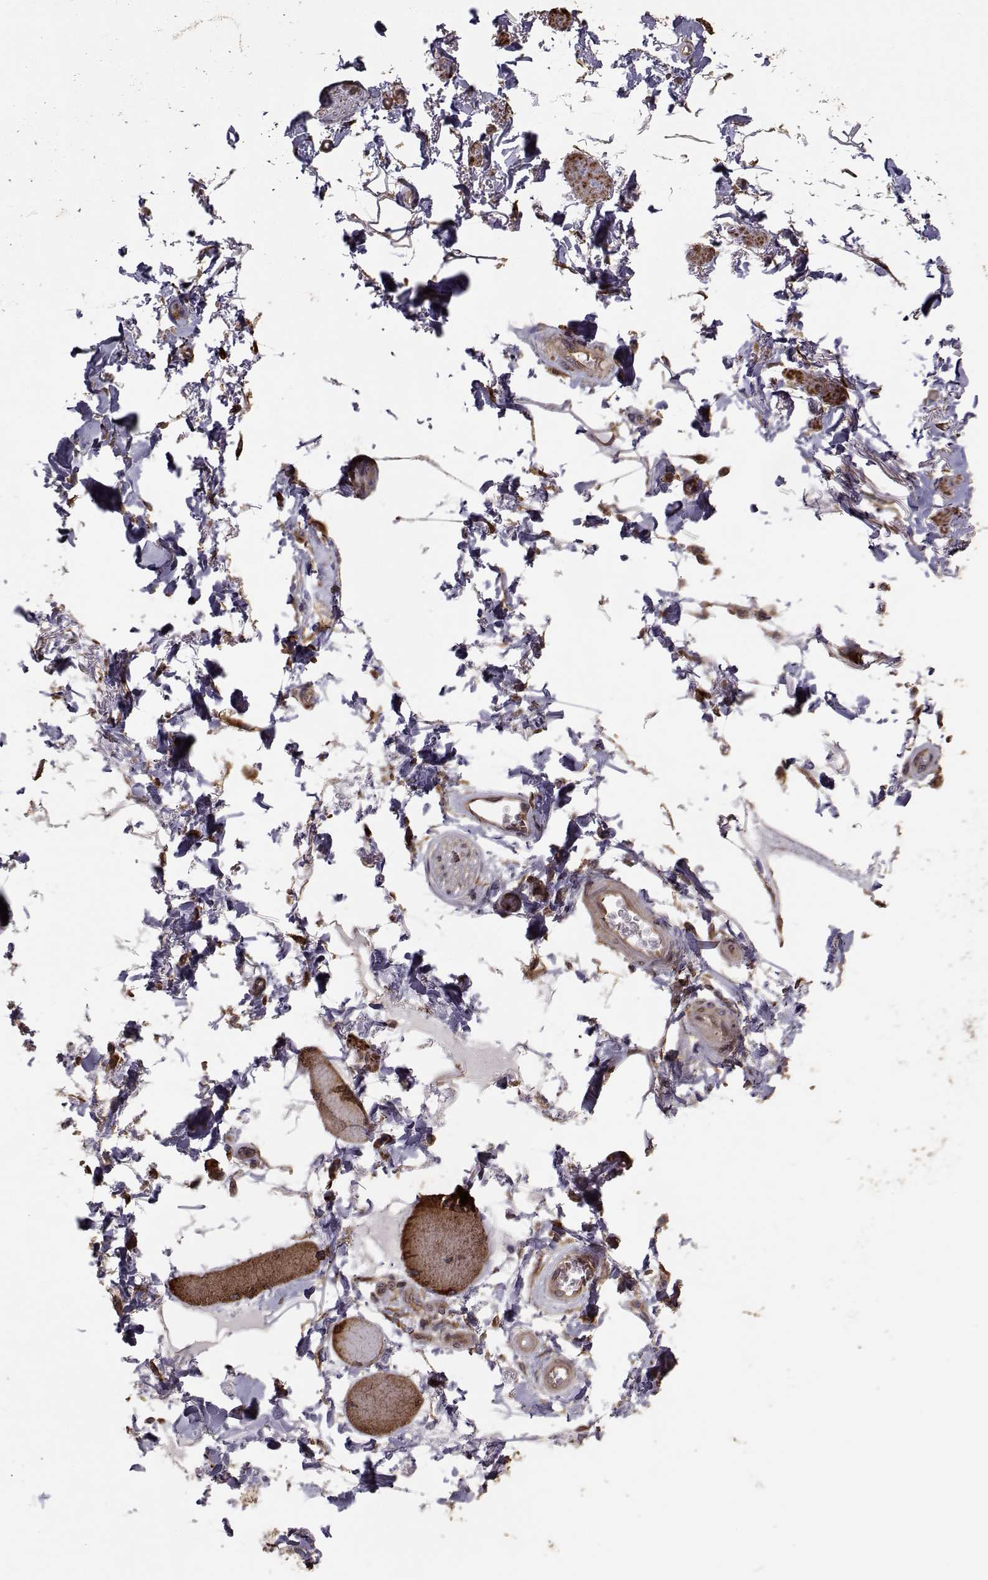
{"staining": {"intensity": "weak", "quantity": ">75%", "location": "cytoplasmic/membranous"}, "tissue": "adipose tissue", "cell_type": "Adipocytes", "image_type": "normal", "snomed": [{"axis": "morphology", "description": "Normal tissue, NOS"}, {"axis": "topography", "description": "Skeletal muscle"}, {"axis": "topography", "description": "Anal"}, {"axis": "topography", "description": "Peripheral nerve tissue"}], "caption": "Protein expression analysis of benign adipose tissue demonstrates weak cytoplasmic/membranous expression in about >75% of adipocytes. The staining was performed using DAB (3,3'-diaminobenzidine), with brown indicating positive protein expression. Nuclei are stained blue with hematoxylin.", "gene": "TRIP10", "patient": {"sex": "male", "age": 53}}